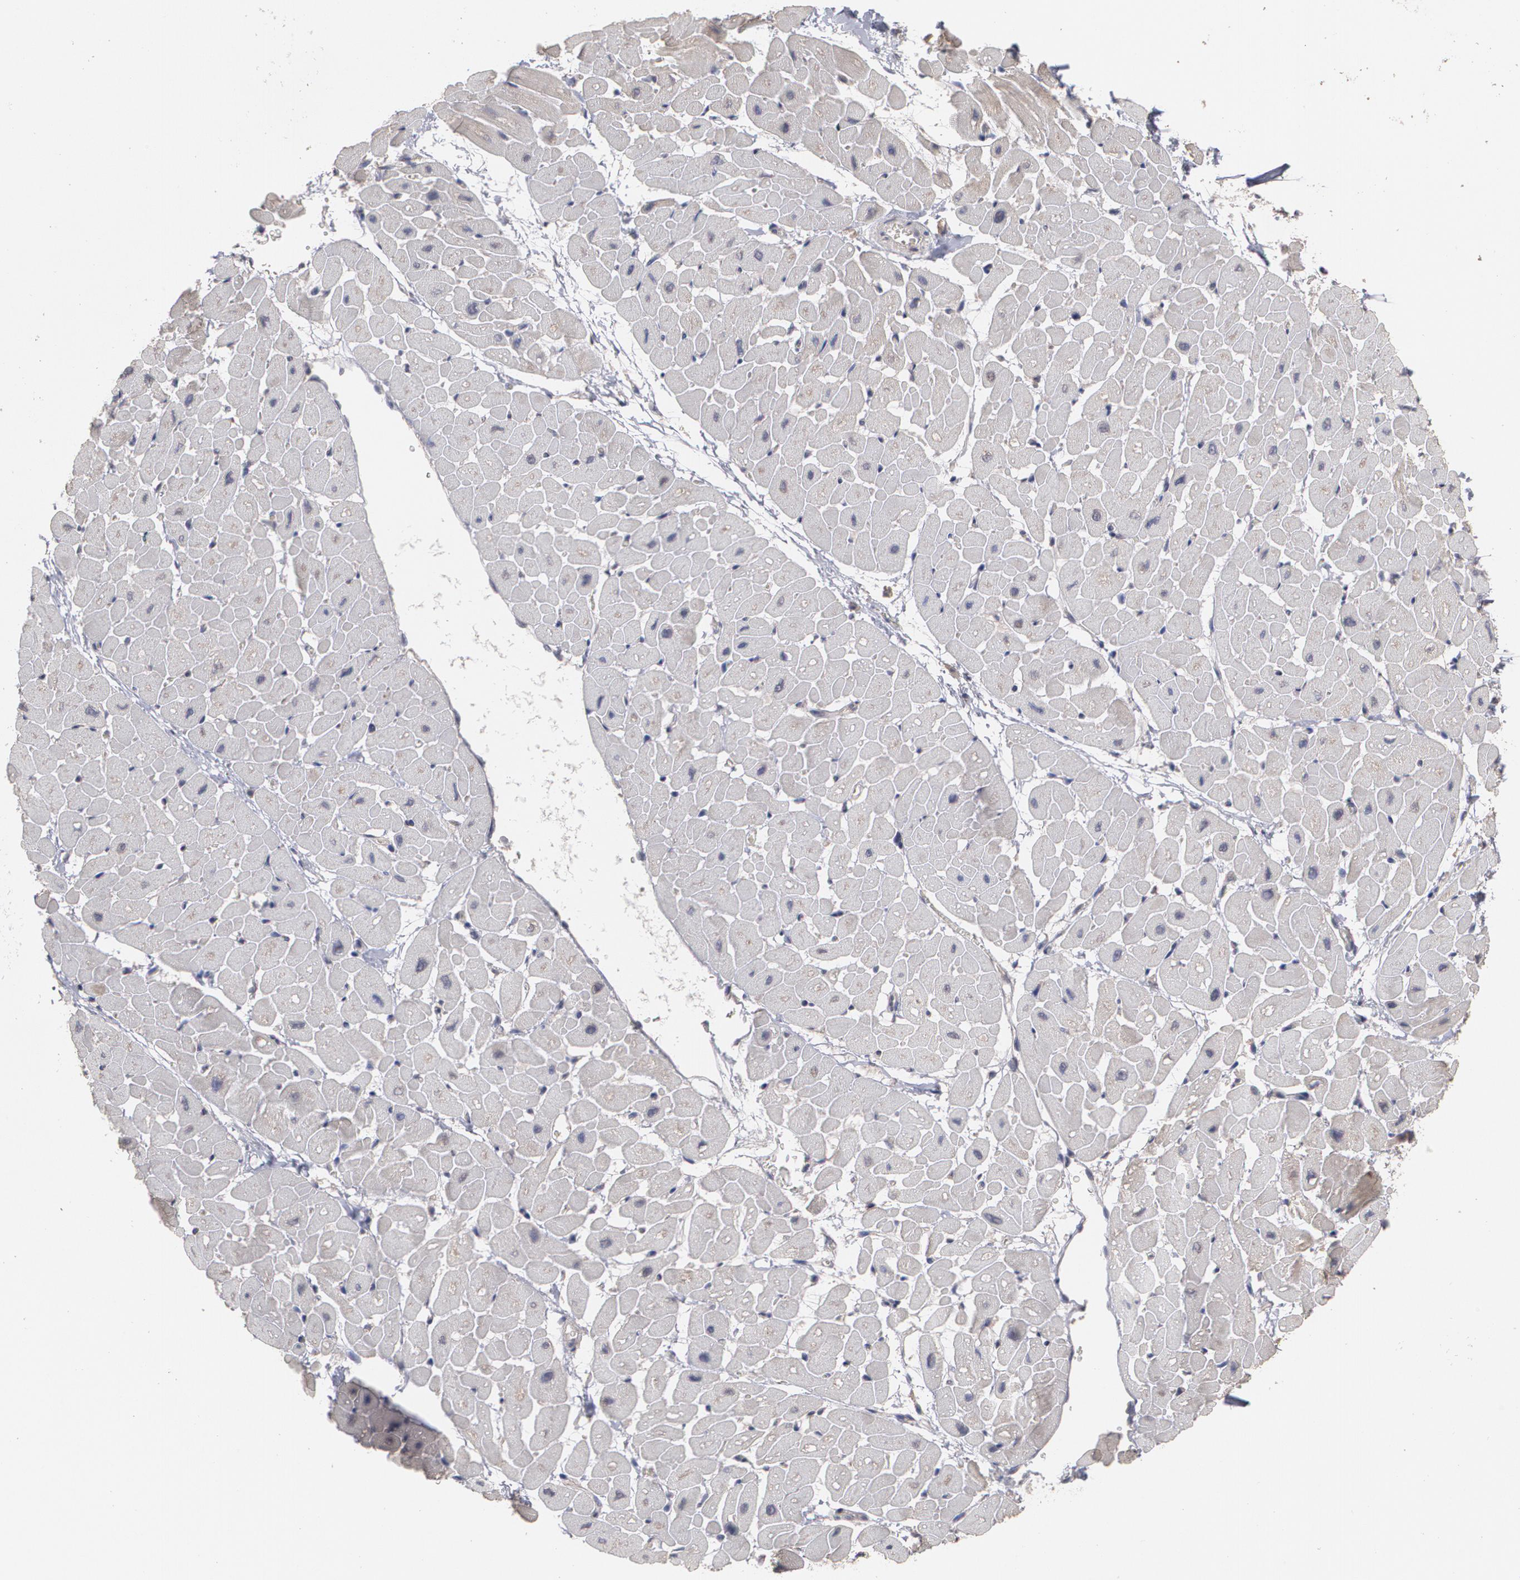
{"staining": {"intensity": "negative", "quantity": "none", "location": "none"}, "tissue": "heart muscle", "cell_type": "Cardiomyocytes", "image_type": "normal", "snomed": [{"axis": "morphology", "description": "Normal tissue, NOS"}, {"axis": "topography", "description": "Heart"}], "caption": "Immunohistochemical staining of benign human heart muscle demonstrates no significant positivity in cardiomyocytes. Brightfield microscopy of immunohistochemistry (IHC) stained with DAB (3,3'-diaminobenzidine) (brown) and hematoxylin (blue), captured at high magnification.", "gene": "ARF6", "patient": {"sex": "male", "age": 45}}